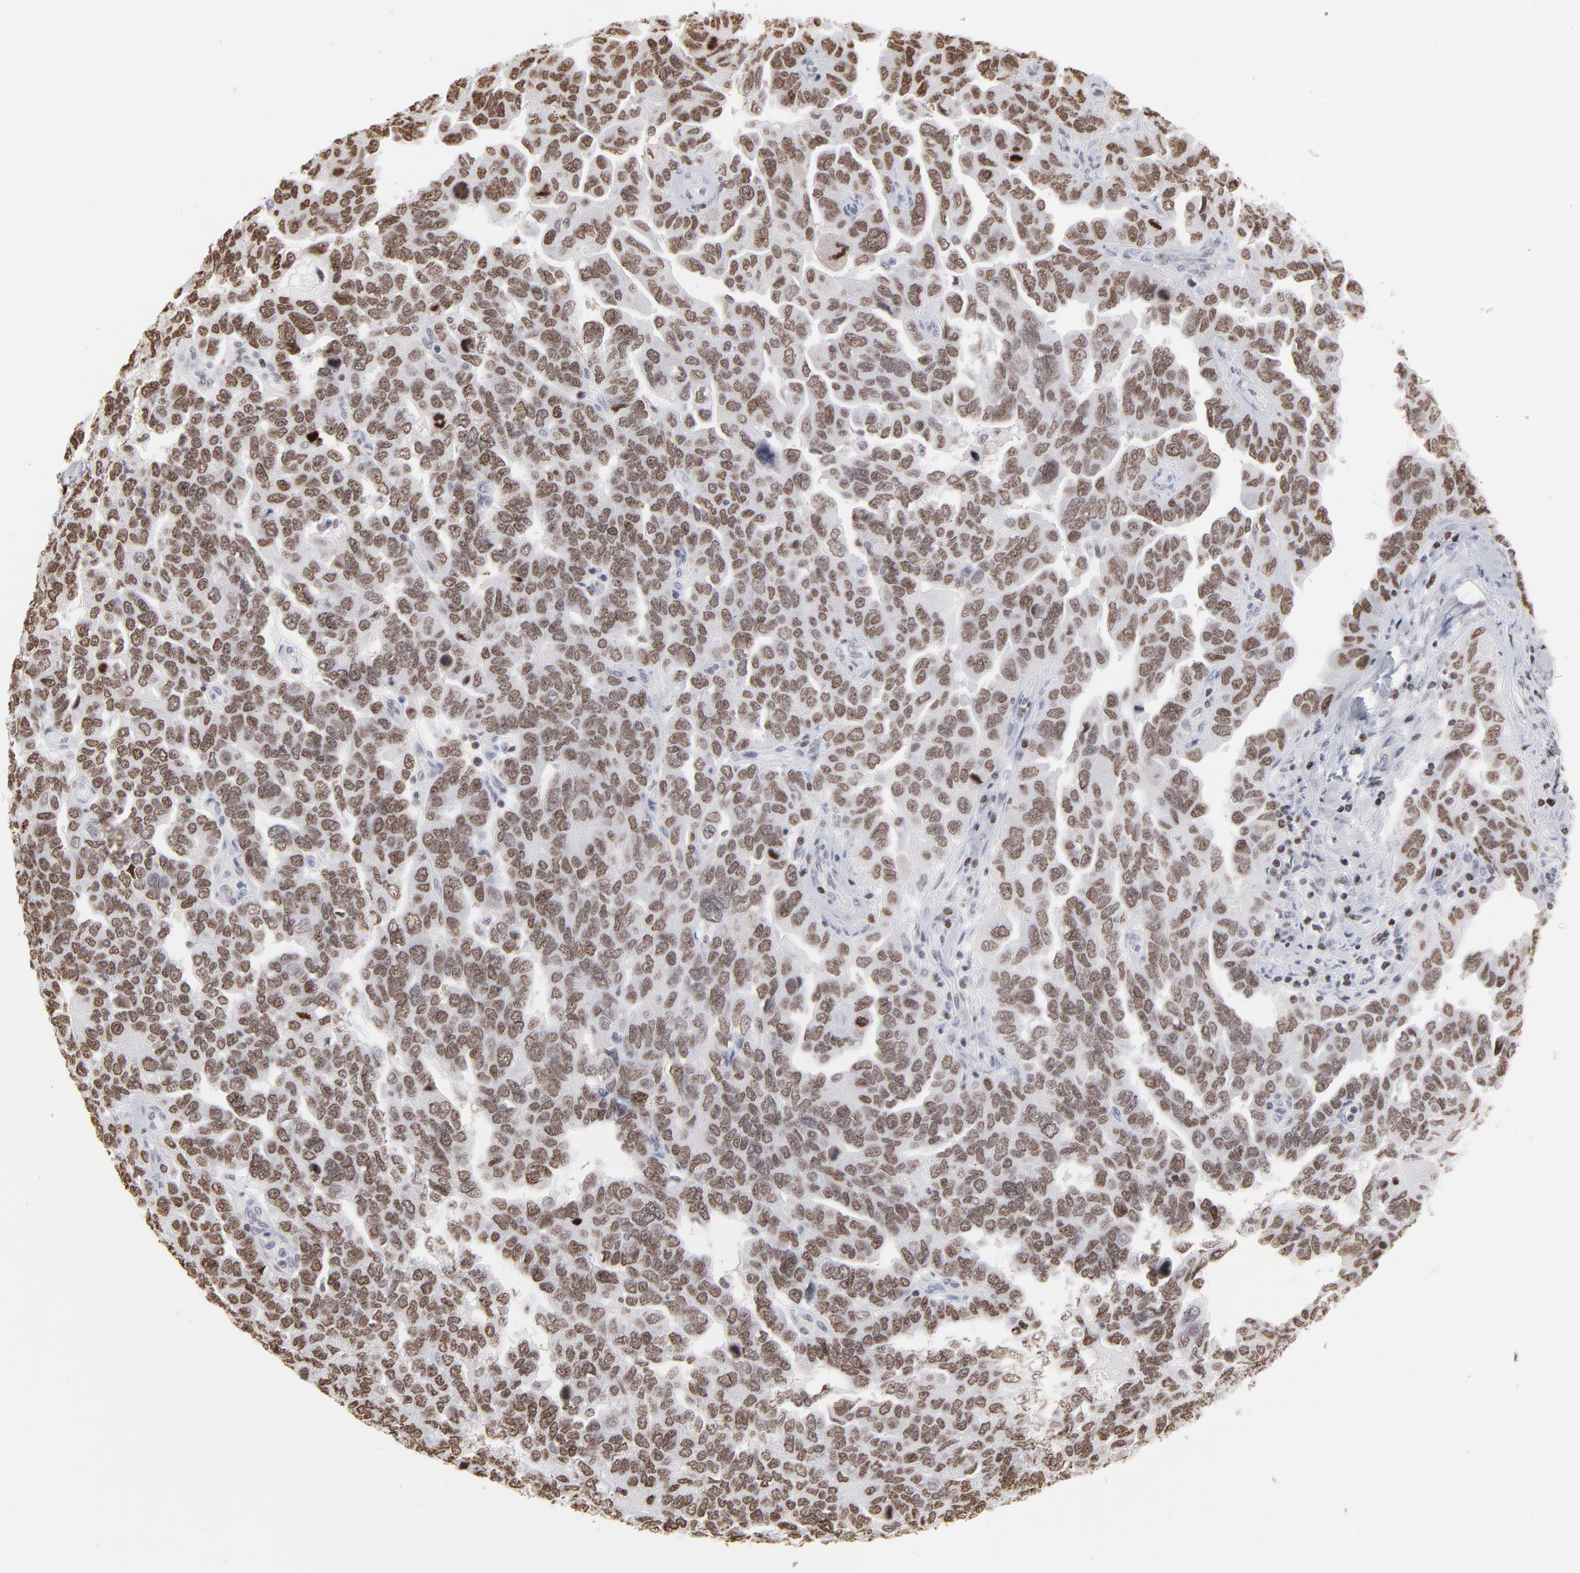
{"staining": {"intensity": "moderate", "quantity": ">75%", "location": "nuclear"}, "tissue": "ovarian cancer", "cell_type": "Tumor cells", "image_type": "cancer", "snomed": [{"axis": "morphology", "description": "Cystadenocarcinoma, serous, NOS"}, {"axis": "topography", "description": "Ovary"}], "caption": "Ovarian cancer stained for a protein (brown) shows moderate nuclear positive expression in about >75% of tumor cells.", "gene": "PARP1", "patient": {"sex": "female", "age": 64}}